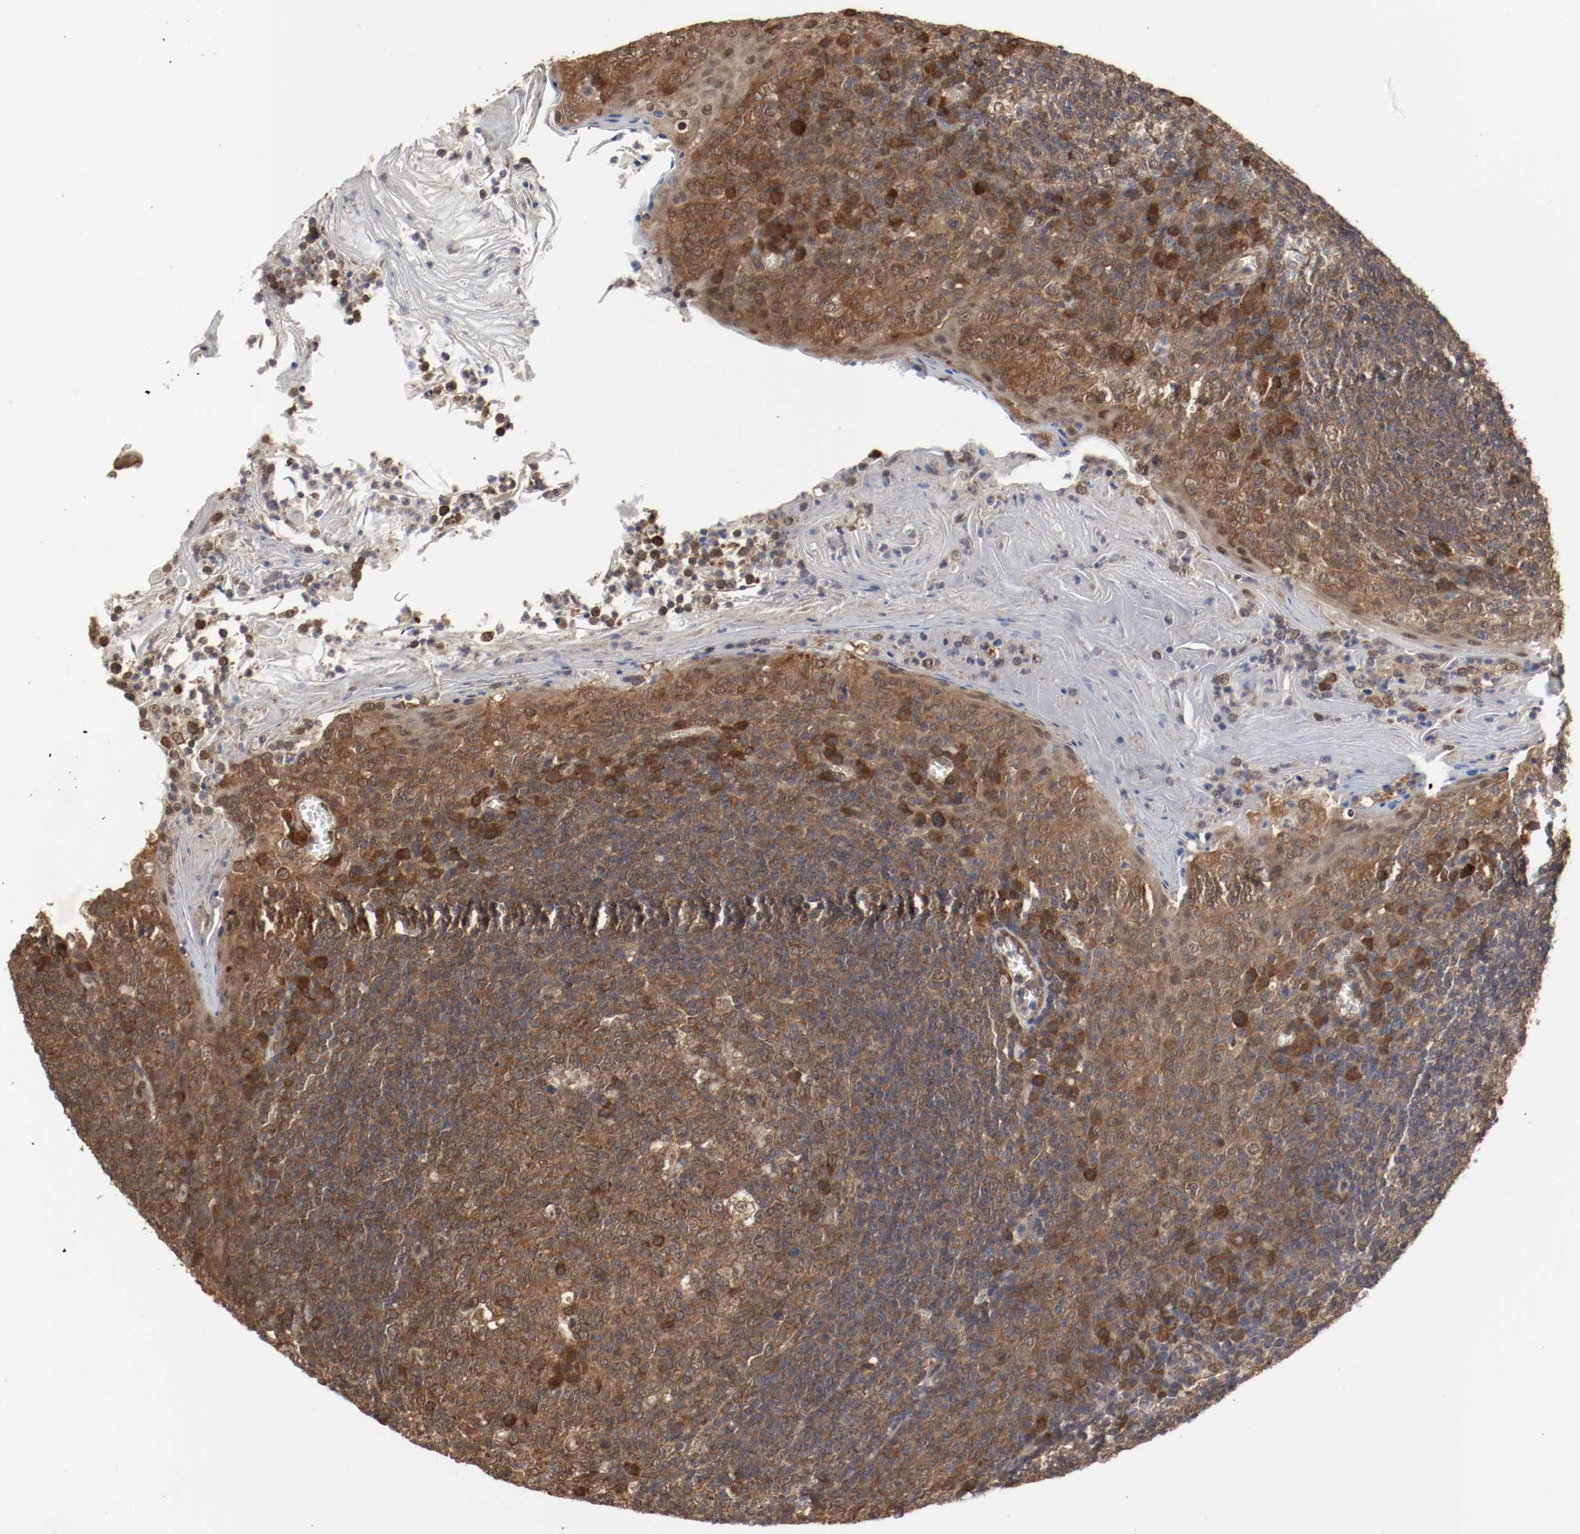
{"staining": {"intensity": "moderate", "quantity": ">75%", "location": "cytoplasmic/membranous,nuclear"}, "tissue": "tonsil", "cell_type": "Germinal center cells", "image_type": "normal", "snomed": [{"axis": "morphology", "description": "Normal tissue, NOS"}, {"axis": "topography", "description": "Tonsil"}], "caption": "Tonsil stained with a brown dye demonstrates moderate cytoplasmic/membranous,nuclear positive staining in about >75% of germinal center cells.", "gene": "AFG3L2", "patient": {"sex": "male", "age": 31}}